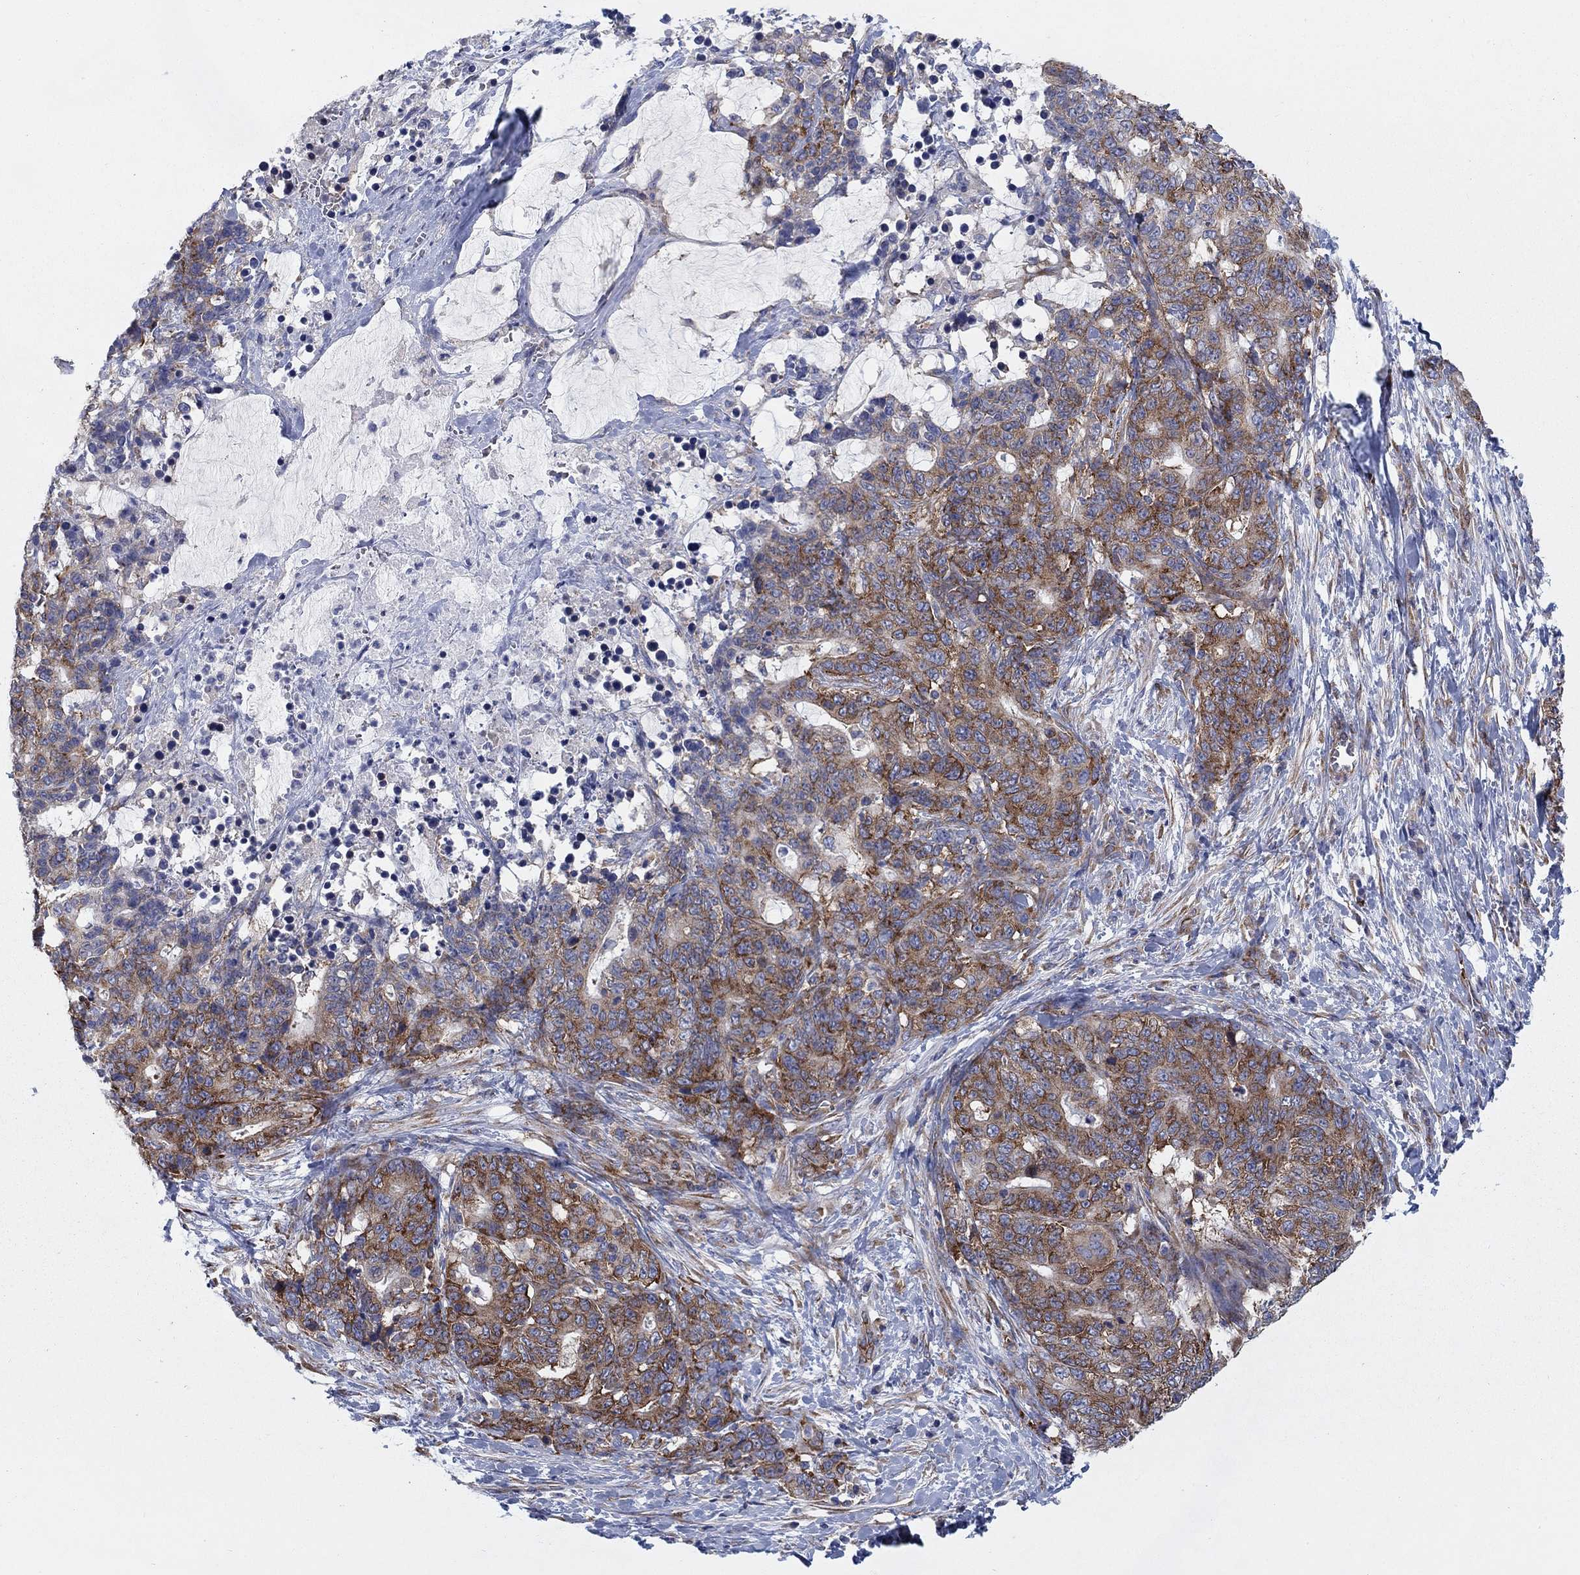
{"staining": {"intensity": "strong", "quantity": ">75%", "location": "cytoplasmic/membranous"}, "tissue": "stomach cancer", "cell_type": "Tumor cells", "image_type": "cancer", "snomed": [{"axis": "morphology", "description": "Normal tissue, NOS"}, {"axis": "morphology", "description": "Adenocarcinoma, NOS"}, {"axis": "topography", "description": "Stomach"}], "caption": "Immunohistochemistry (IHC) (DAB) staining of human adenocarcinoma (stomach) reveals strong cytoplasmic/membranous protein positivity in approximately >75% of tumor cells.", "gene": "TMEM59", "patient": {"sex": "female", "age": 64}}